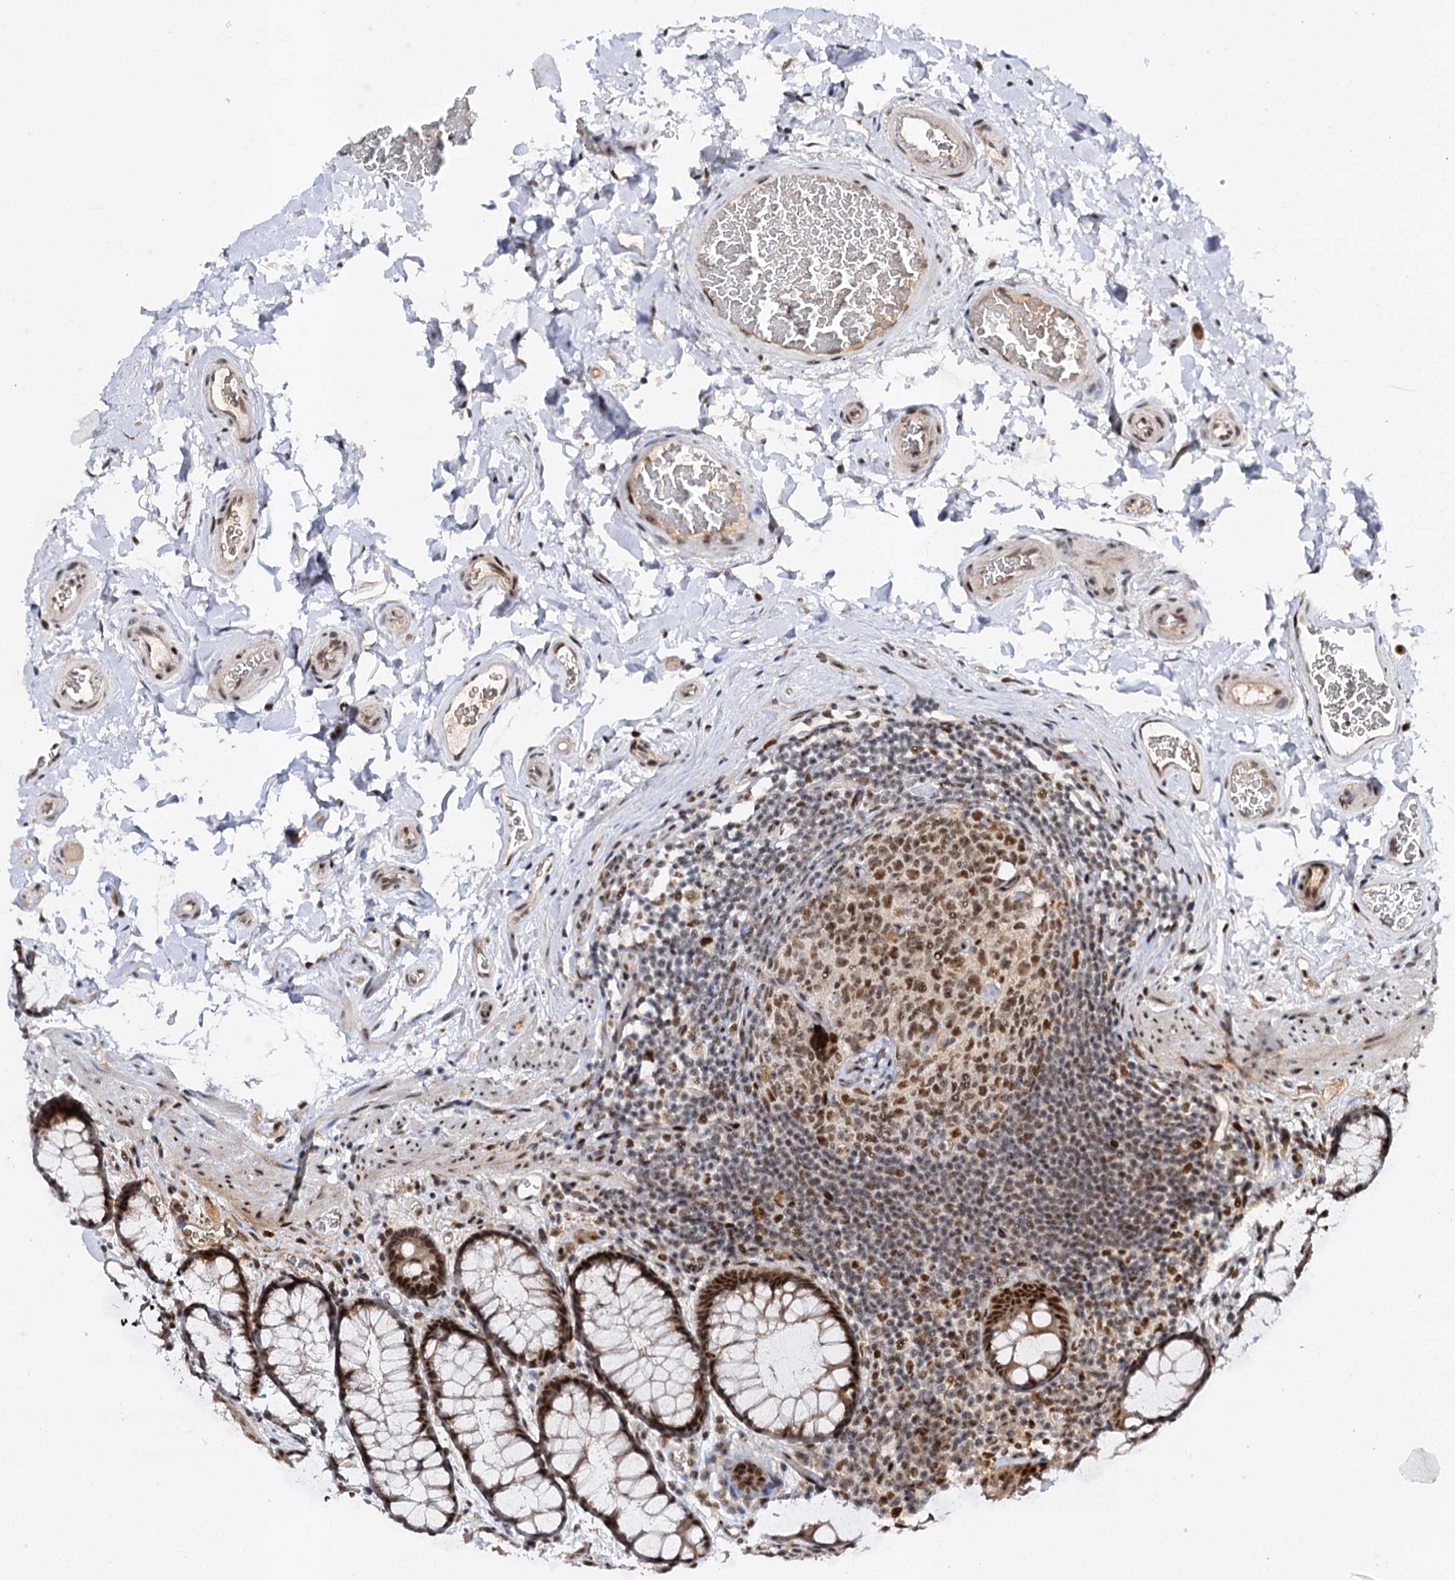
{"staining": {"intensity": "strong", "quantity": ">75%", "location": "nuclear"}, "tissue": "colon", "cell_type": "Endothelial cells", "image_type": "normal", "snomed": [{"axis": "morphology", "description": "Normal tissue, NOS"}, {"axis": "topography", "description": "Colon"}], "caption": "Approximately >75% of endothelial cells in normal colon demonstrate strong nuclear protein positivity as visualized by brown immunohistochemical staining.", "gene": "BUD13", "patient": {"sex": "female", "age": 82}}